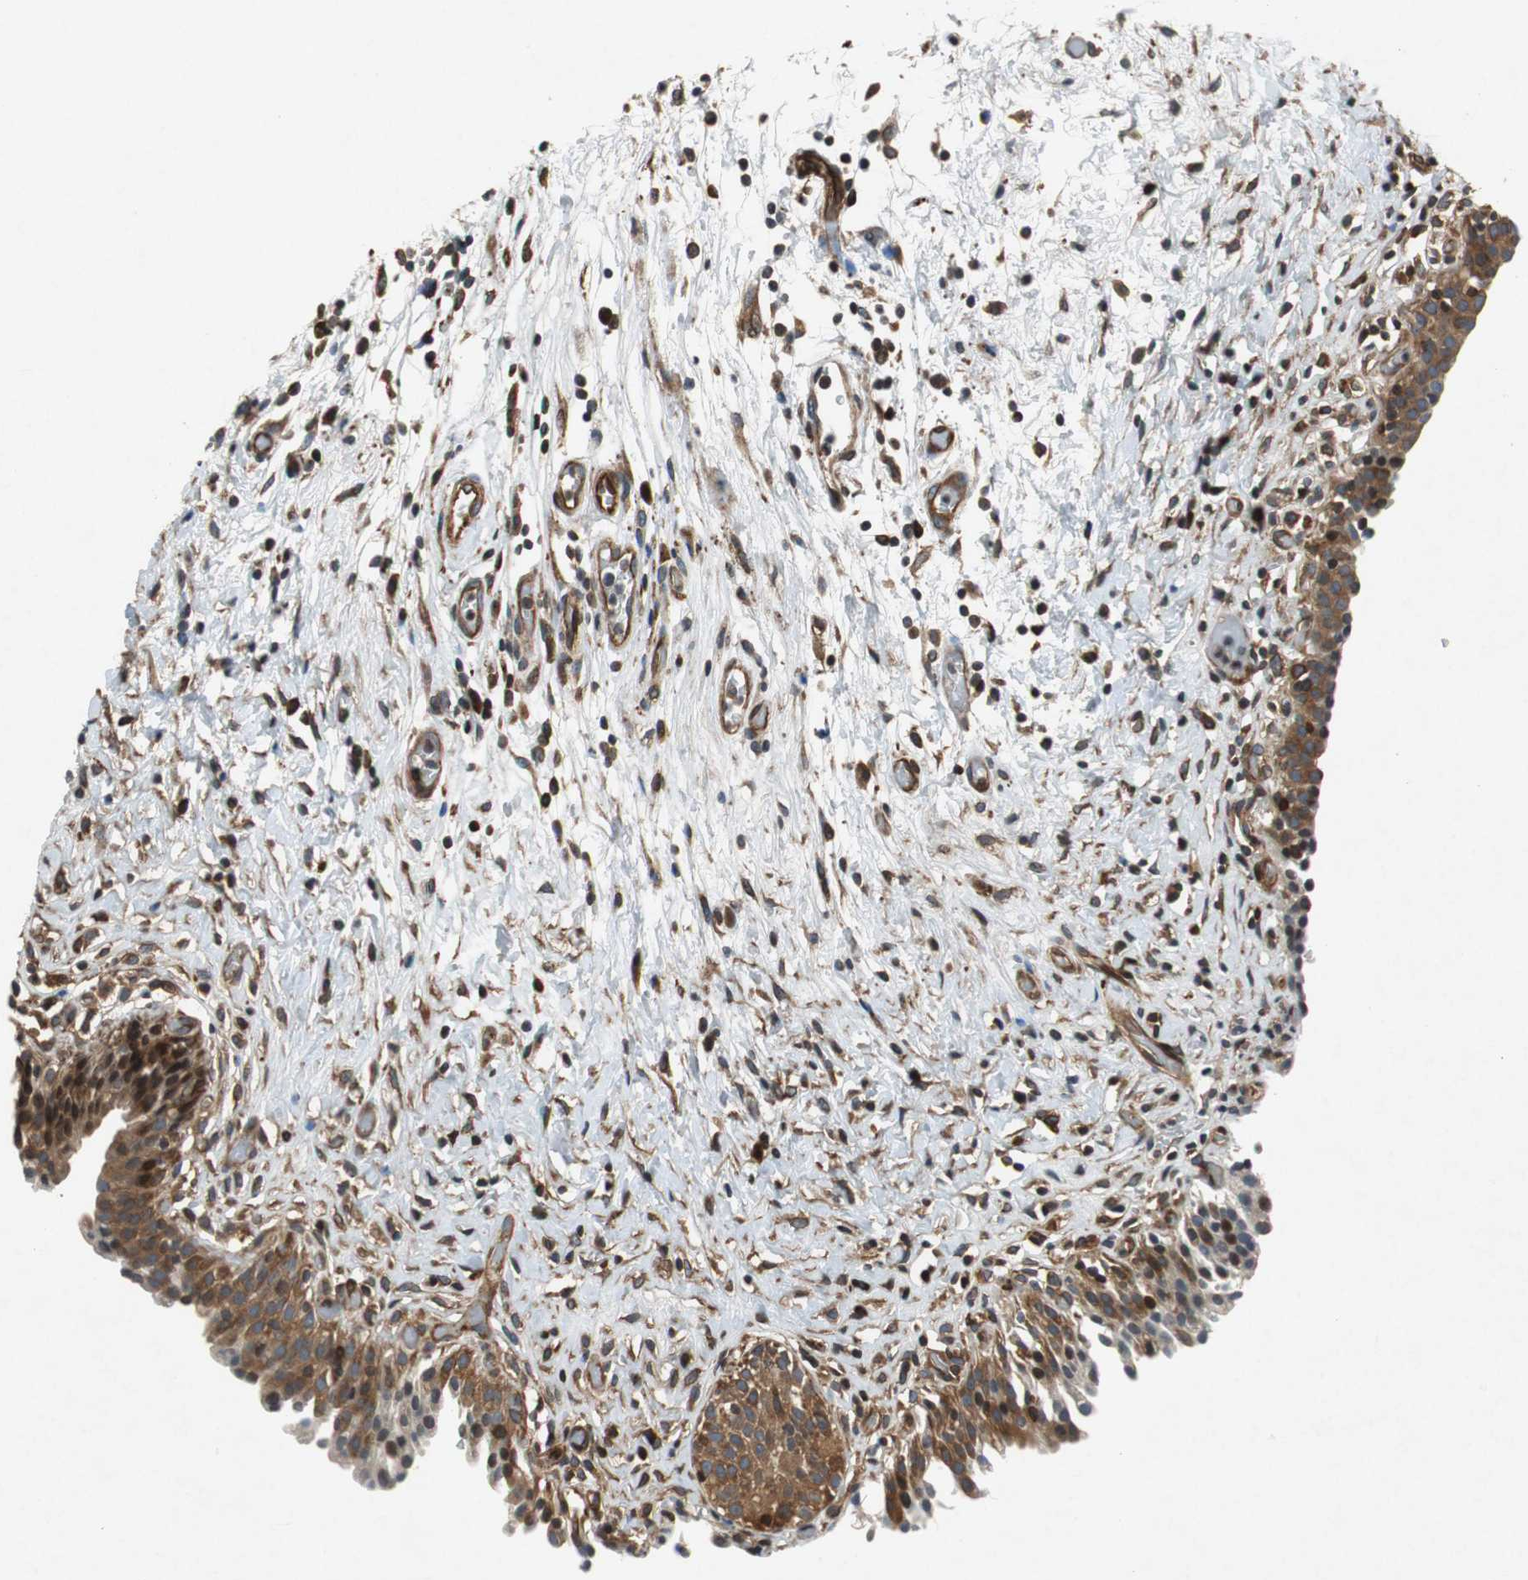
{"staining": {"intensity": "strong", "quantity": ">75%", "location": "cytoplasmic/membranous"}, "tissue": "urinary bladder", "cell_type": "Urothelial cells", "image_type": "normal", "snomed": [{"axis": "morphology", "description": "Normal tissue, NOS"}, {"axis": "topography", "description": "Urinary bladder"}], "caption": "Urinary bladder stained for a protein shows strong cytoplasmic/membranous positivity in urothelial cells. (brown staining indicates protein expression, while blue staining denotes nuclei).", "gene": "TUBA4A", "patient": {"sex": "male", "age": 51}}